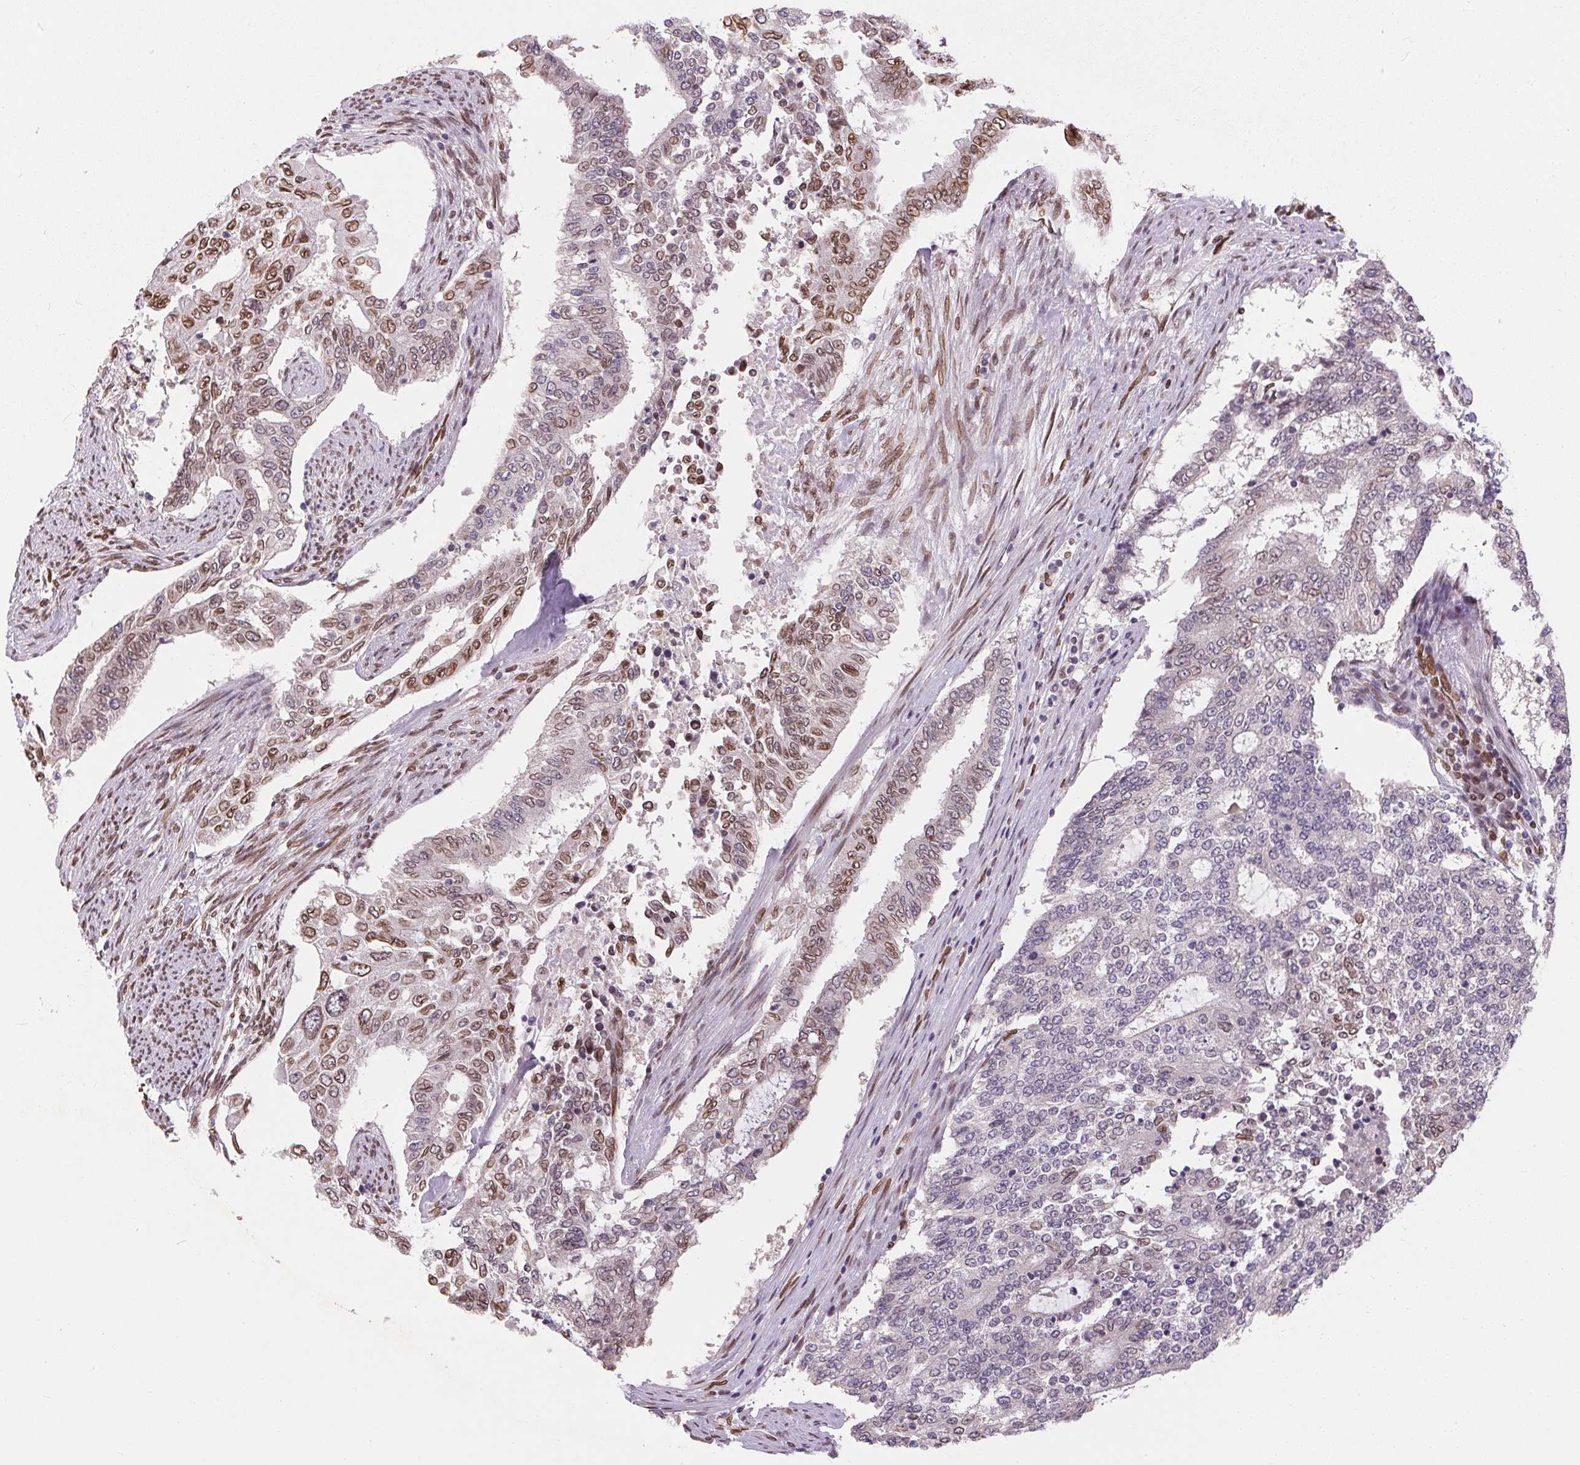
{"staining": {"intensity": "moderate", "quantity": "25%-75%", "location": "cytoplasmic/membranous,nuclear"}, "tissue": "endometrial cancer", "cell_type": "Tumor cells", "image_type": "cancer", "snomed": [{"axis": "morphology", "description": "Adenocarcinoma, NOS"}, {"axis": "topography", "description": "Uterus"}], "caption": "About 25%-75% of tumor cells in human adenocarcinoma (endometrial) display moderate cytoplasmic/membranous and nuclear protein expression as visualized by brown immunohistochemical staining.", "gene": "TMEM175", "patient": {"sex": "female", "age": 59}}